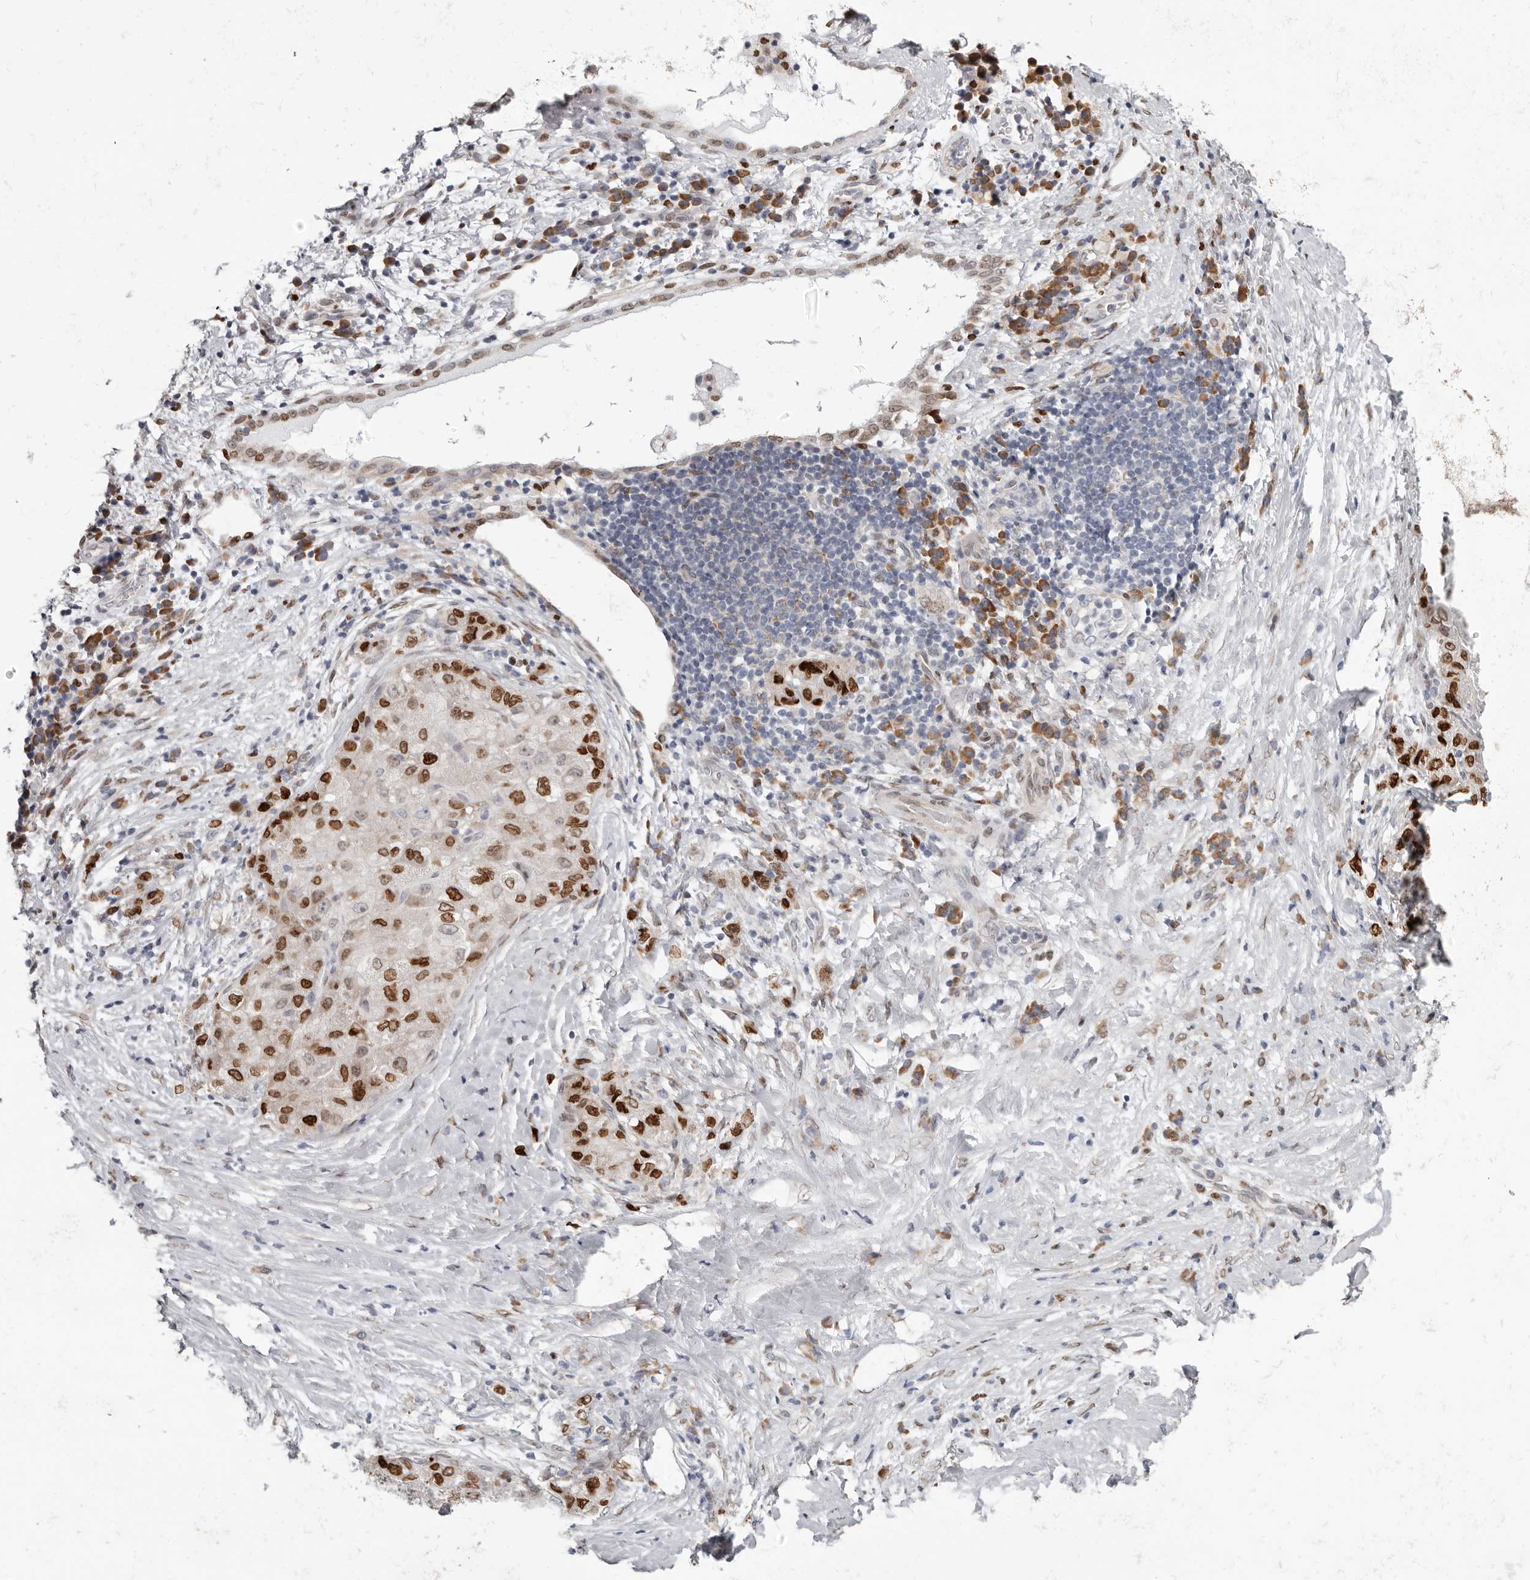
{"staining": {"intensity": "strong", "quantity": ">75%", "location": "nuclear"}, "tissue": "liver cancer", "cell_type": "Tumor cells", "image_type": "cancer", "snomed": [{"axis": "morphology", "description": "Carcinoma, Hepatocellular, NOS"}, {"axis": "topography", "description": "Liver"}], "caption": "This is a histology image of immunohistochemistry staining of hepatocellular carcinoma (liver), which shows strong positivity in the nuclear of tumor cells.", "gene": "SRP19", "patient": {"sex": "male", "age": 80}}